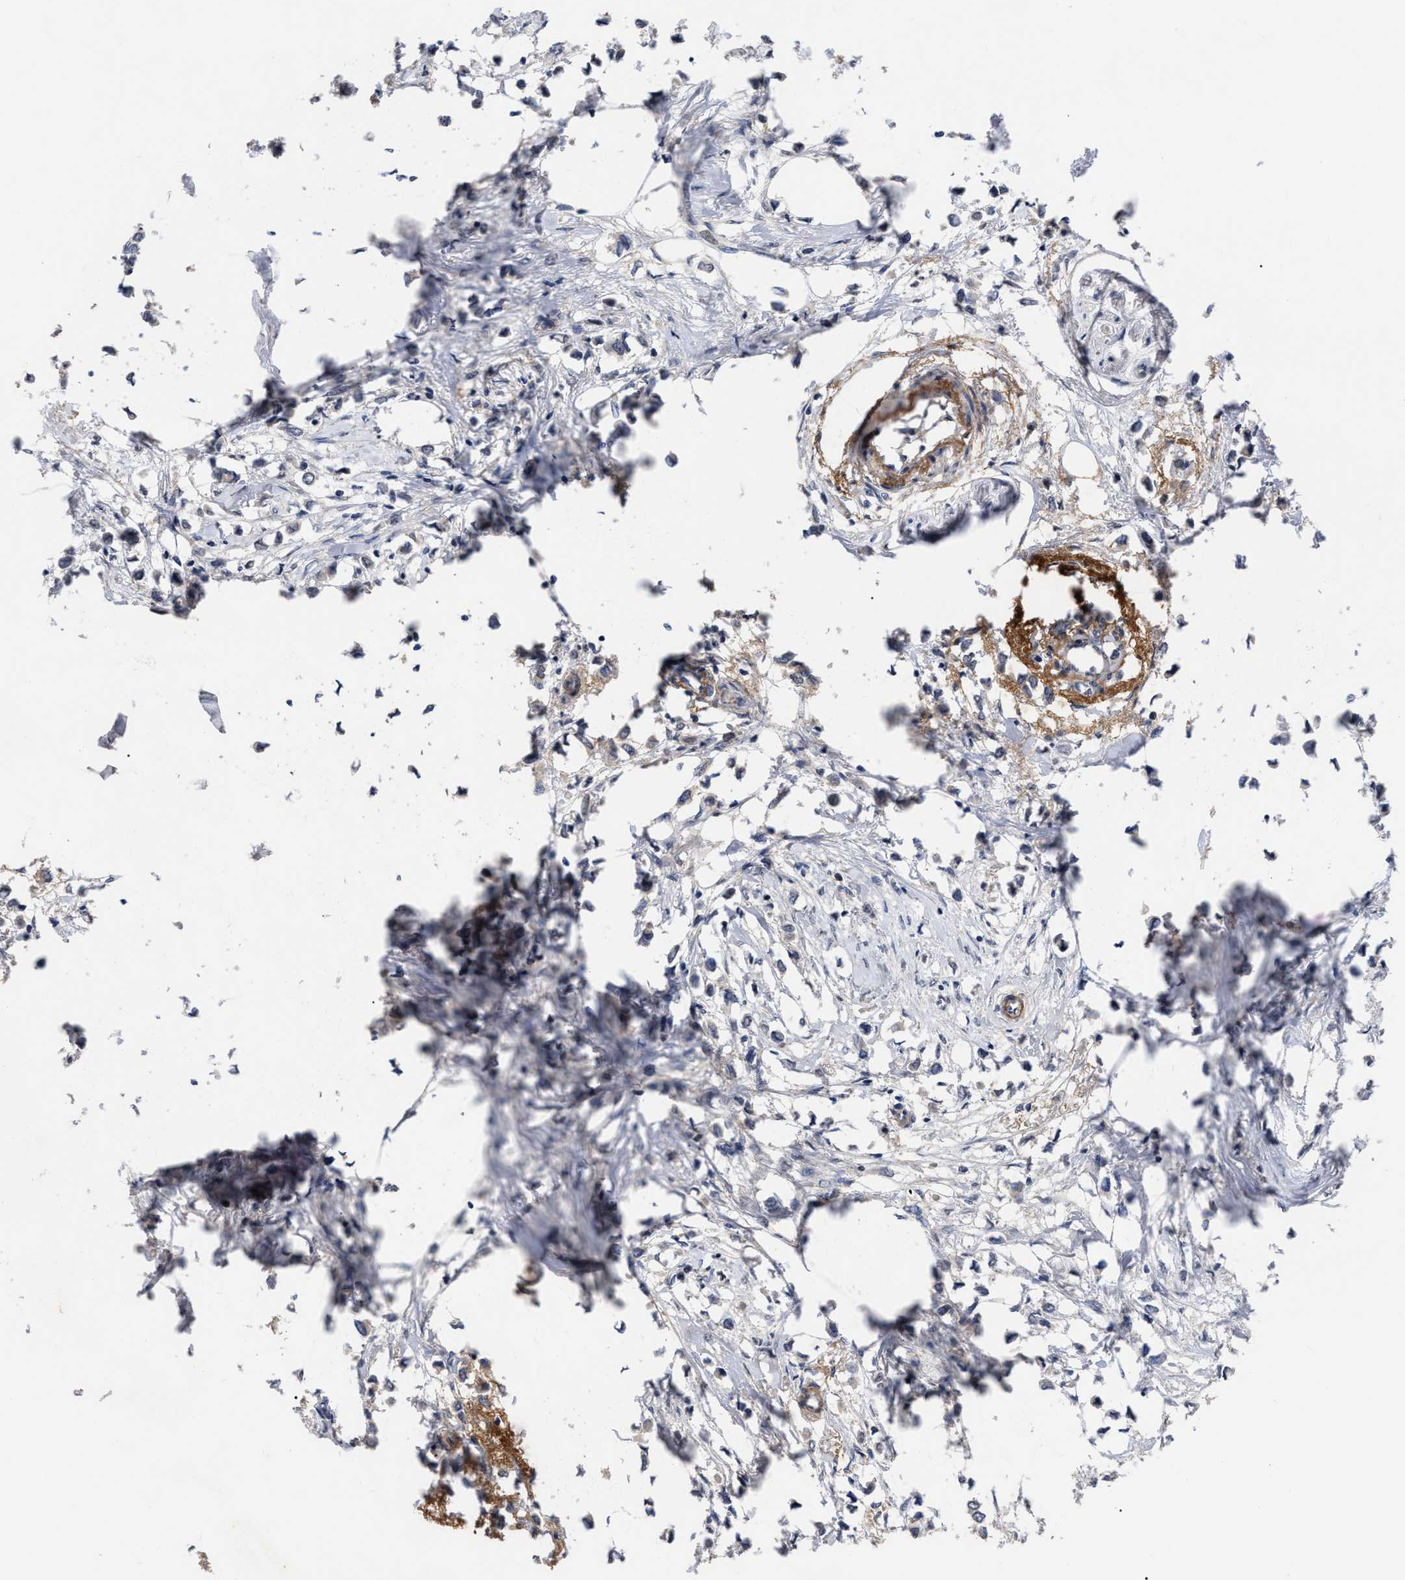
{"staining": {"intensity": "negative", "quantity": "none", "location": "none"}, "tissue": "breast cancer", "cell_type": "Tumor cells", "image_type": "cancer", "snomed": [{"axis": "morphology", "description": "Lobular carcinoma"}, {"axis": "topography", "description": "Breast"}], "caption": "Breast cancer was stained to show a protein in brown. There is no significant positivity in tumor cells.", "gene": "CCN5", "patient": {"sex": "female", "age": 51}}